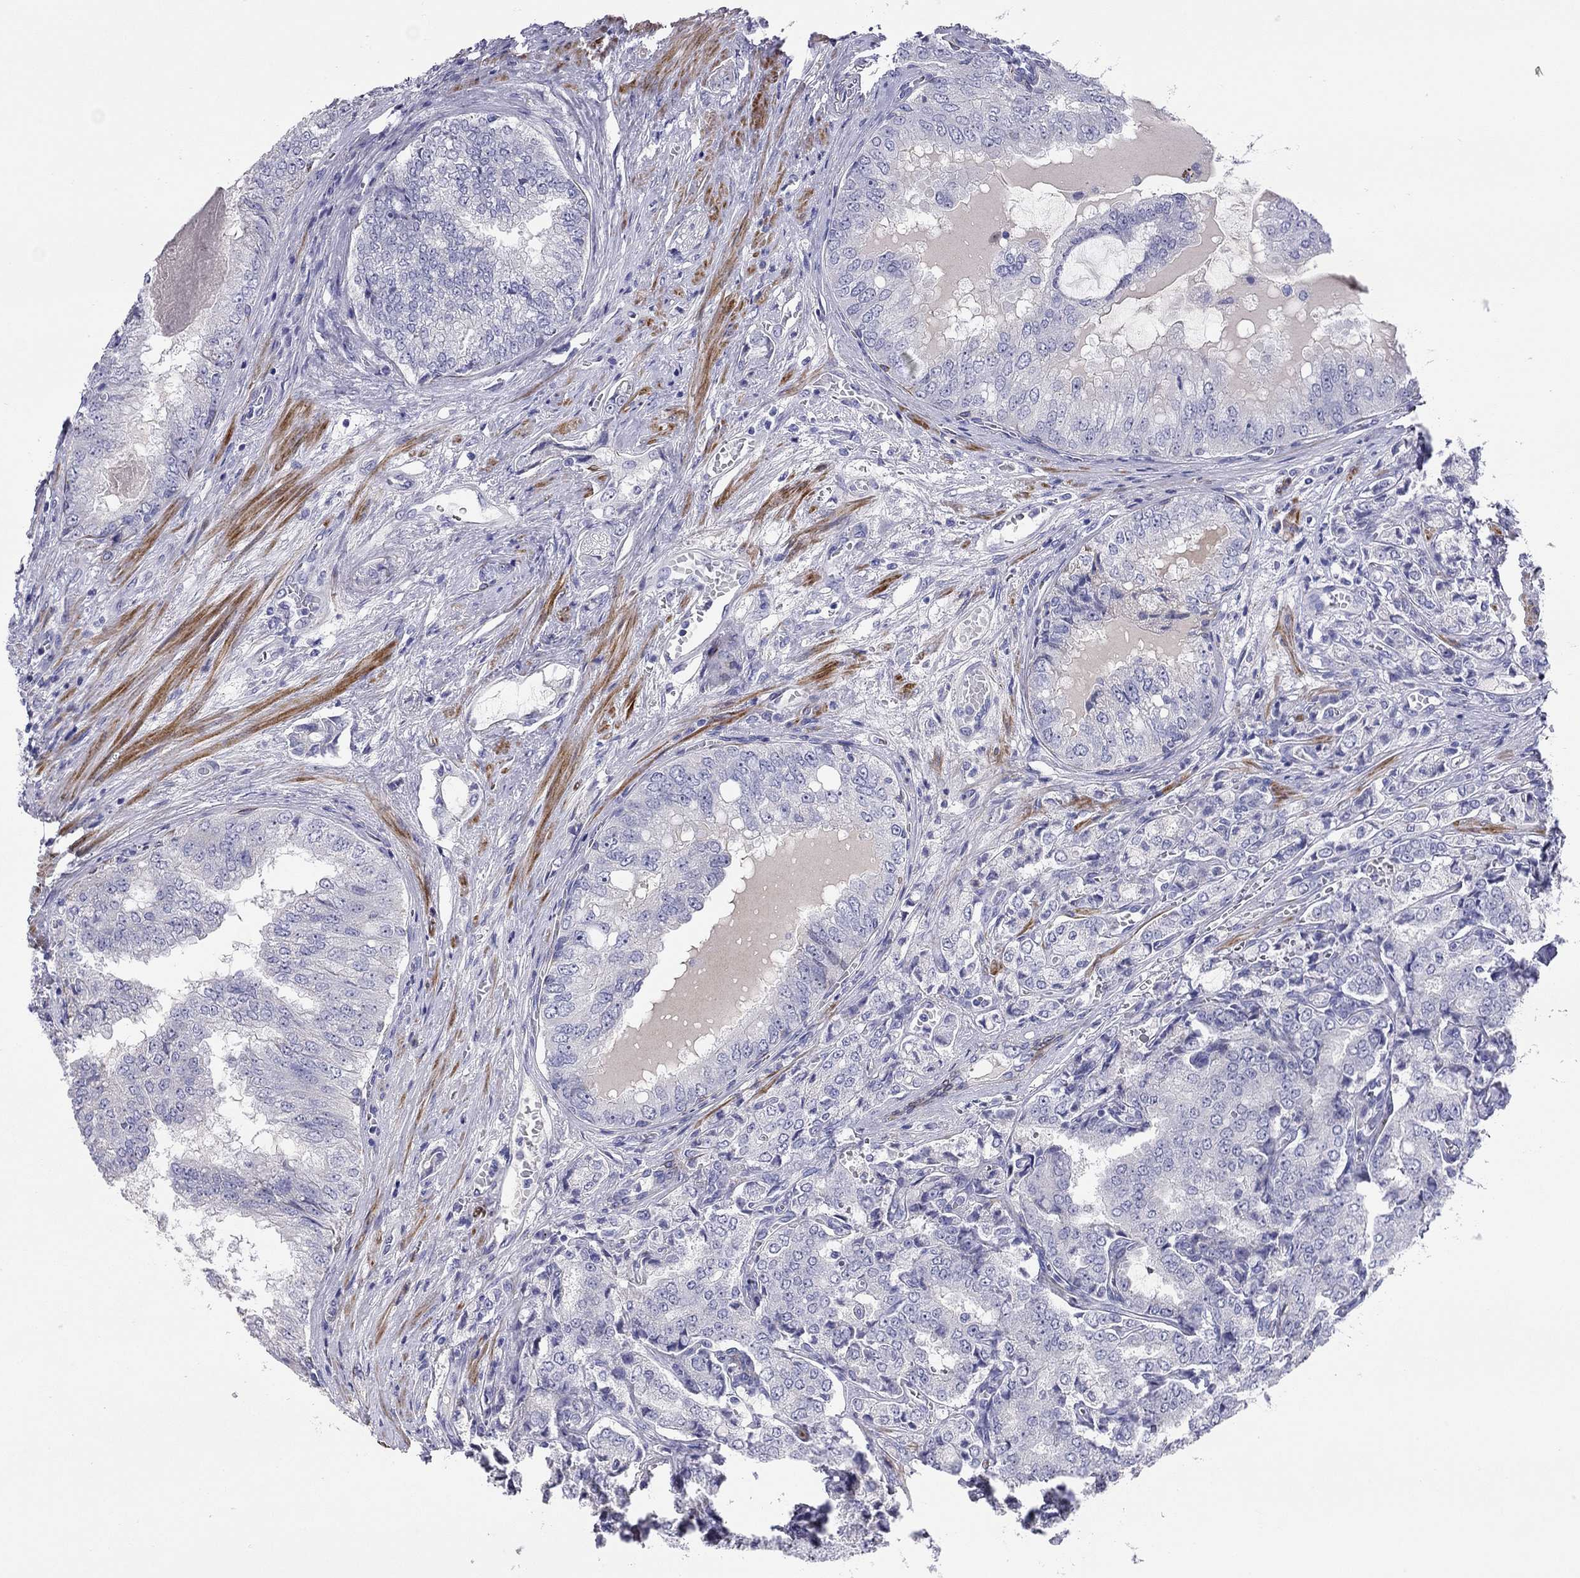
{"staining": {"intensity": "negative", "quantity": "none", "location": "none"}, "tissue": "prostate cancer", "cell_type": "Tumor cells", "image_type": "cancer", "snomed": [{"axis": "morphology", "description": "Adenocarcinoma, NOS"}, {"axis": "topography", "description": "Prostate"}], "caption": "The IHC micrograph has no significant staining in tumor cells of adenocarcinoma (prostate) tissue. (Stains: DAB (3,3'-diaminobenzidine) immunohistochemistry with hematoxylin counter stain, Microscopy: brightfield microscopy at high magnification).", "gene": "CMYA5", "patient": {"sex": "male", "age": 65}}